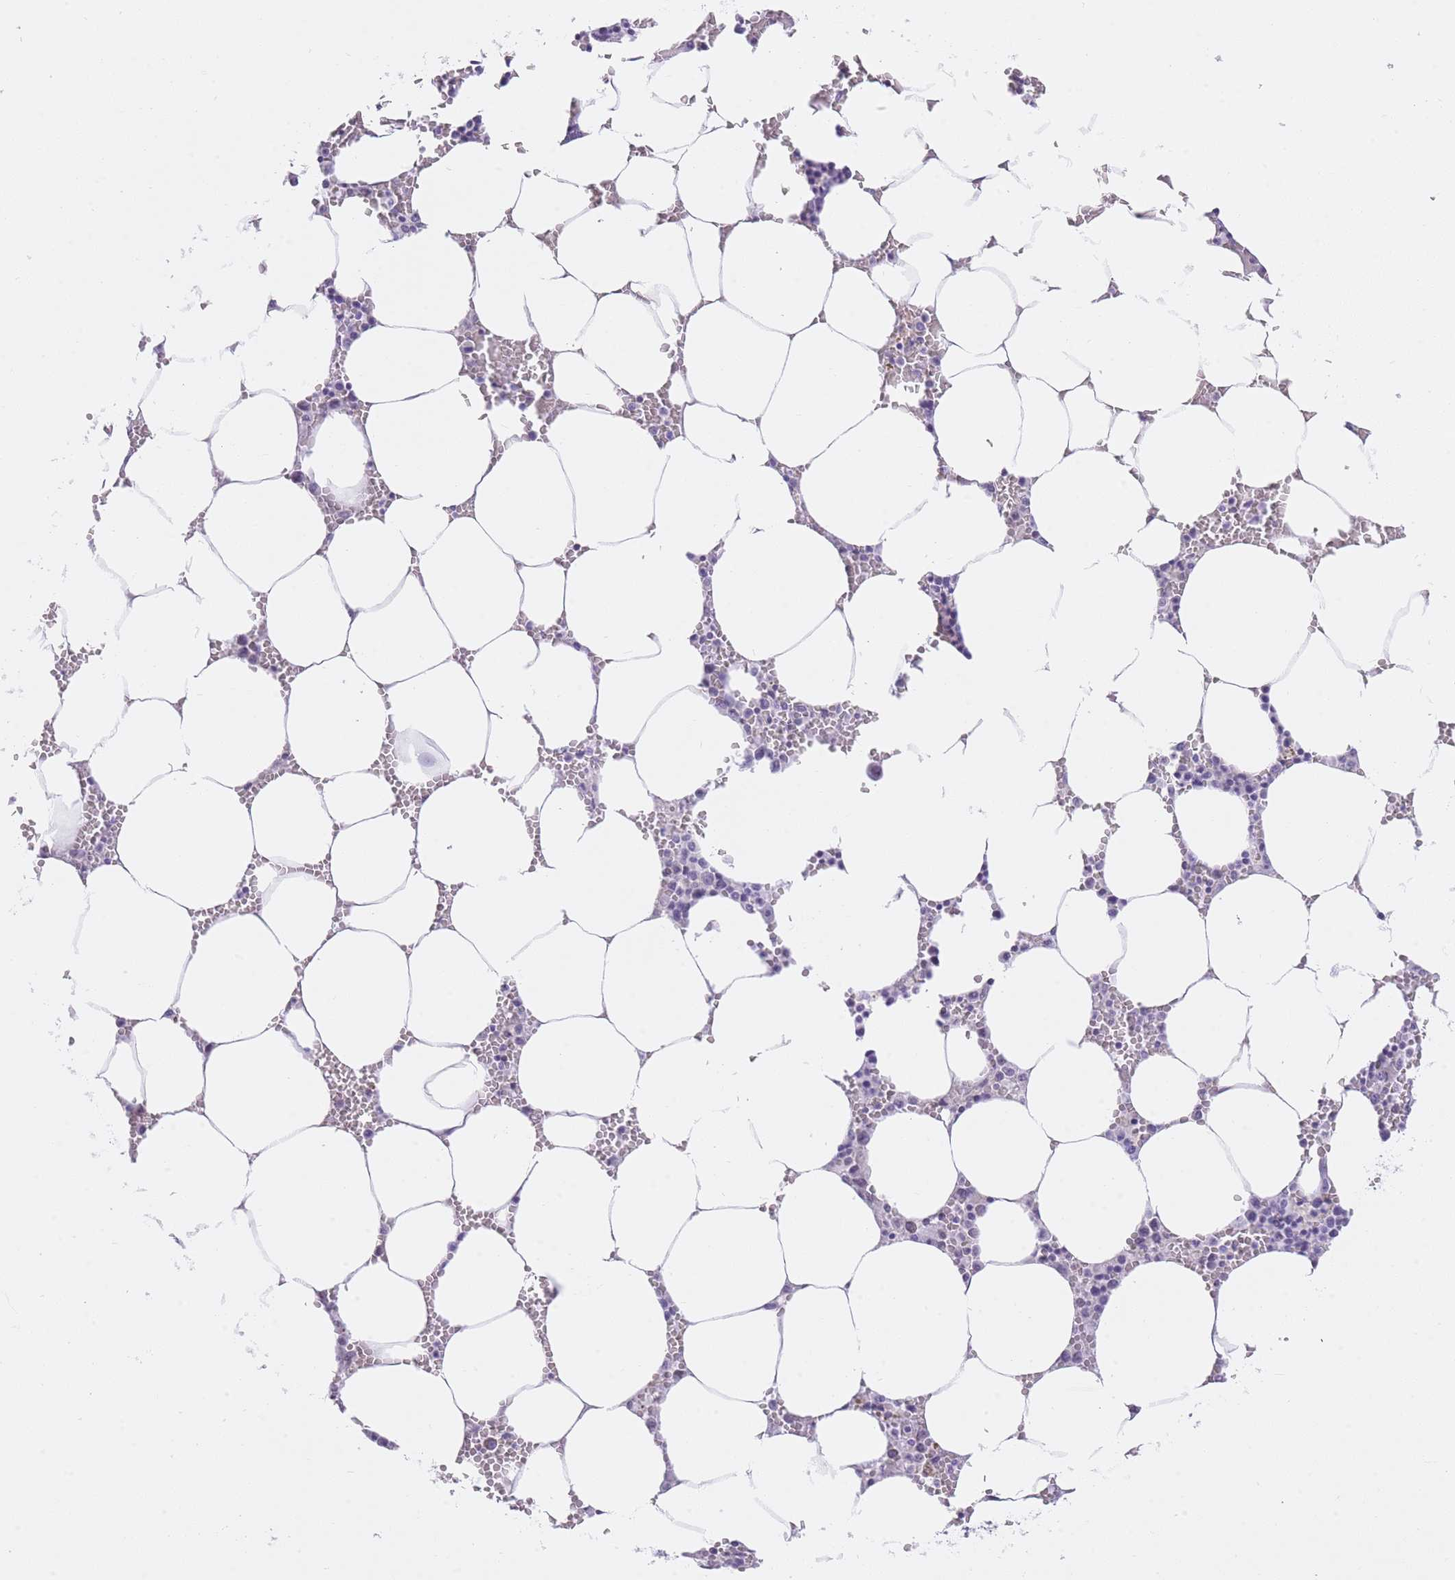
{"staining": {"intensity": "negative", "quantity": "none", "location": "none"}, "tissue": "bone marrow", "cell_type": "Hematopoietic cells", "image_type": "normal", "snomed": [{"axis": "morphology", "description": "Normal tissue, NOS"}, {"axis": "topography", "description": "Bone marrow"}], "caption": "Hematopoietic cells show no significant expression in normal bone marrow.", "gene": "OR11H12", "patient": {"sex": "male", "age": 70}}